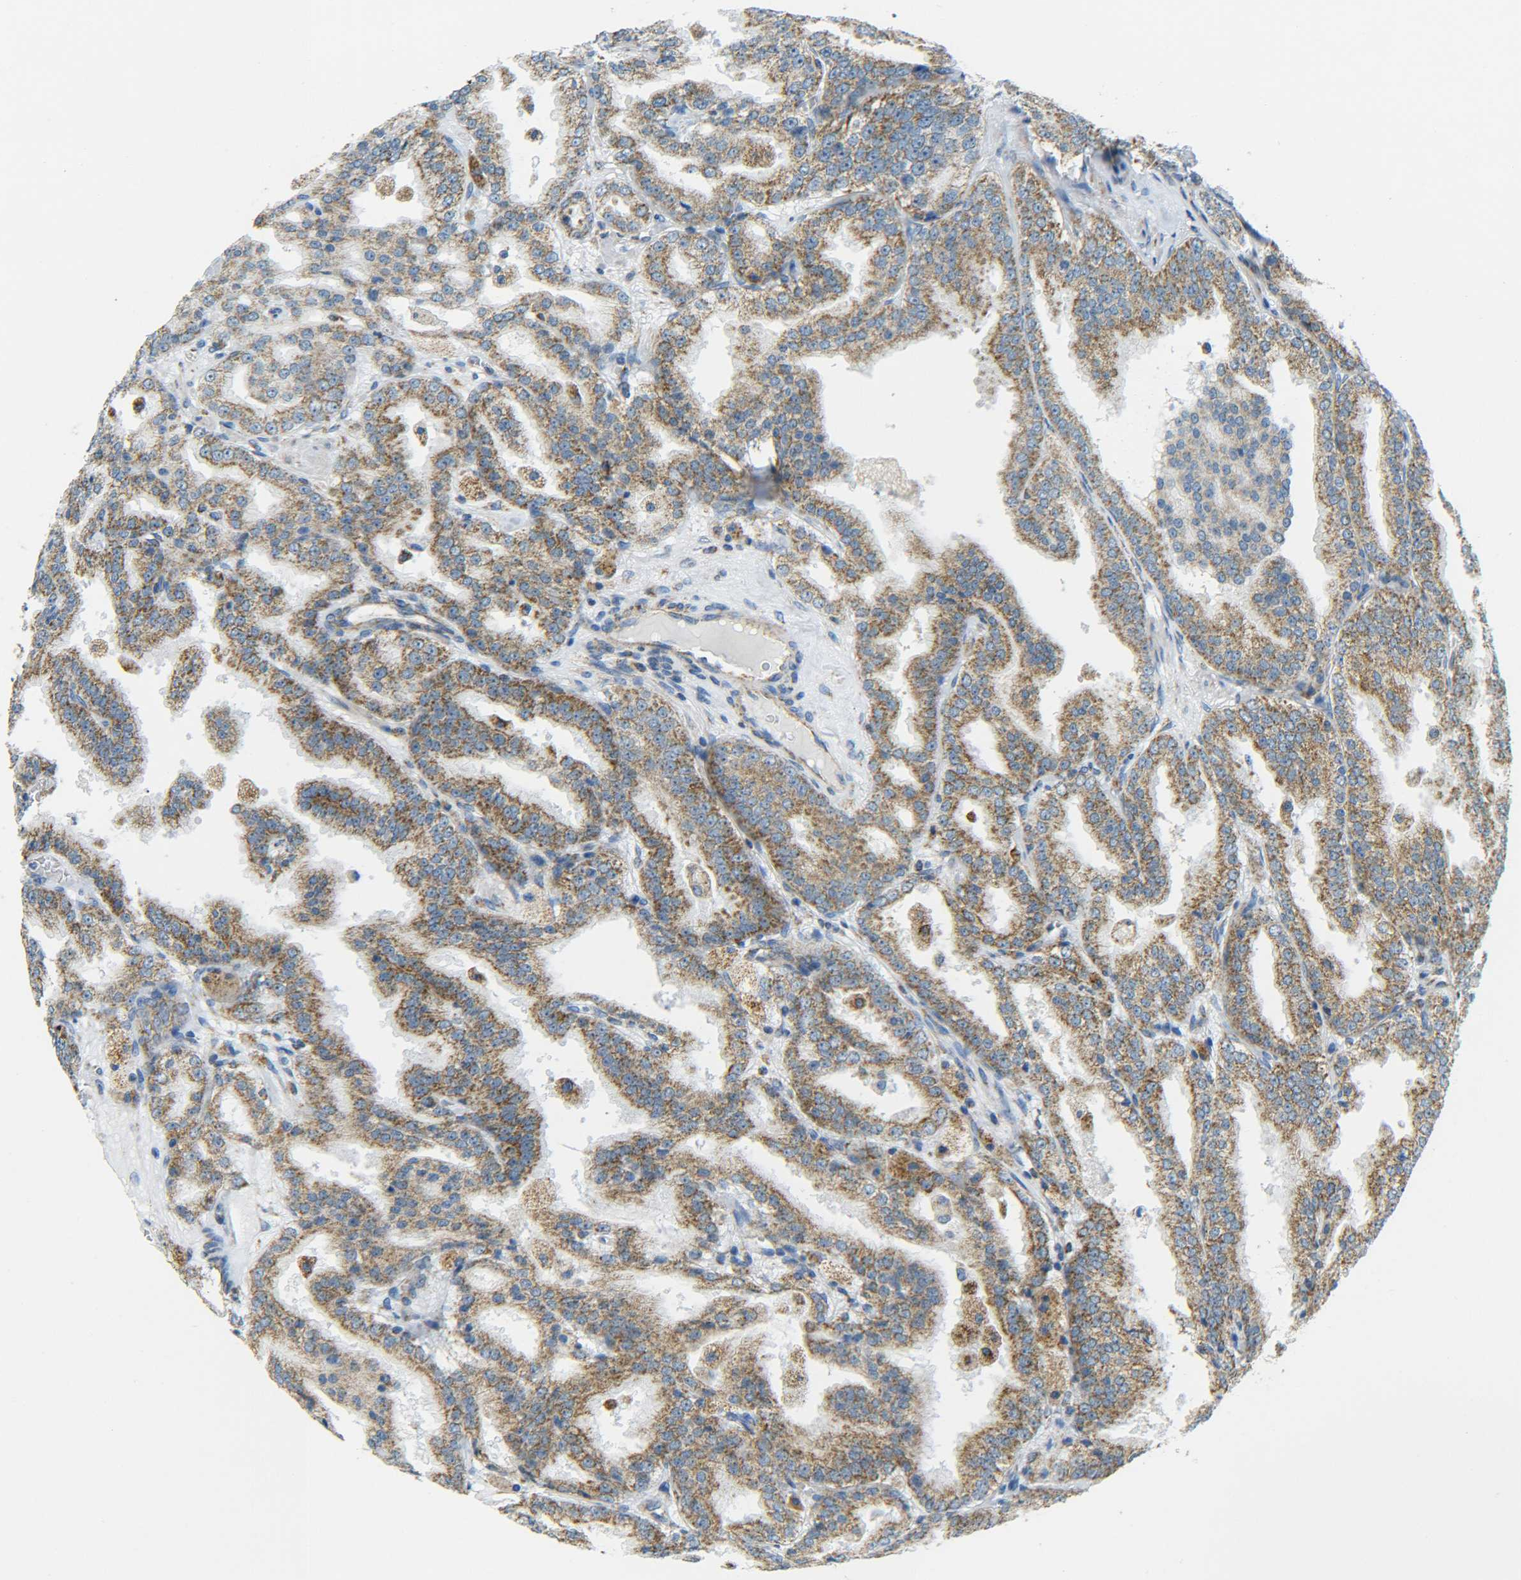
{"staining": {"intensity": "moderate", "quantity": ">75%", "location": "cytoplasmic/membranous"}, "tissue": "prostate cancer", "cell_type": "Tumor cells", "image_type": "cancer", "snomed": [{"axis": "morphology", "description": "Adenocarcinoma, High grade"}, {"axis": "topography", "description": "Prostate"}], "caption": "Prostate cancer (adenocarcinoma (high-grade)) stained for a protein (brown) reveals moderate cytoplasmic/membranous positive positivity in about >75% of tumor cells.", "gene": "CYB5R1", "patient": {"sex": "male", "age": 61}}